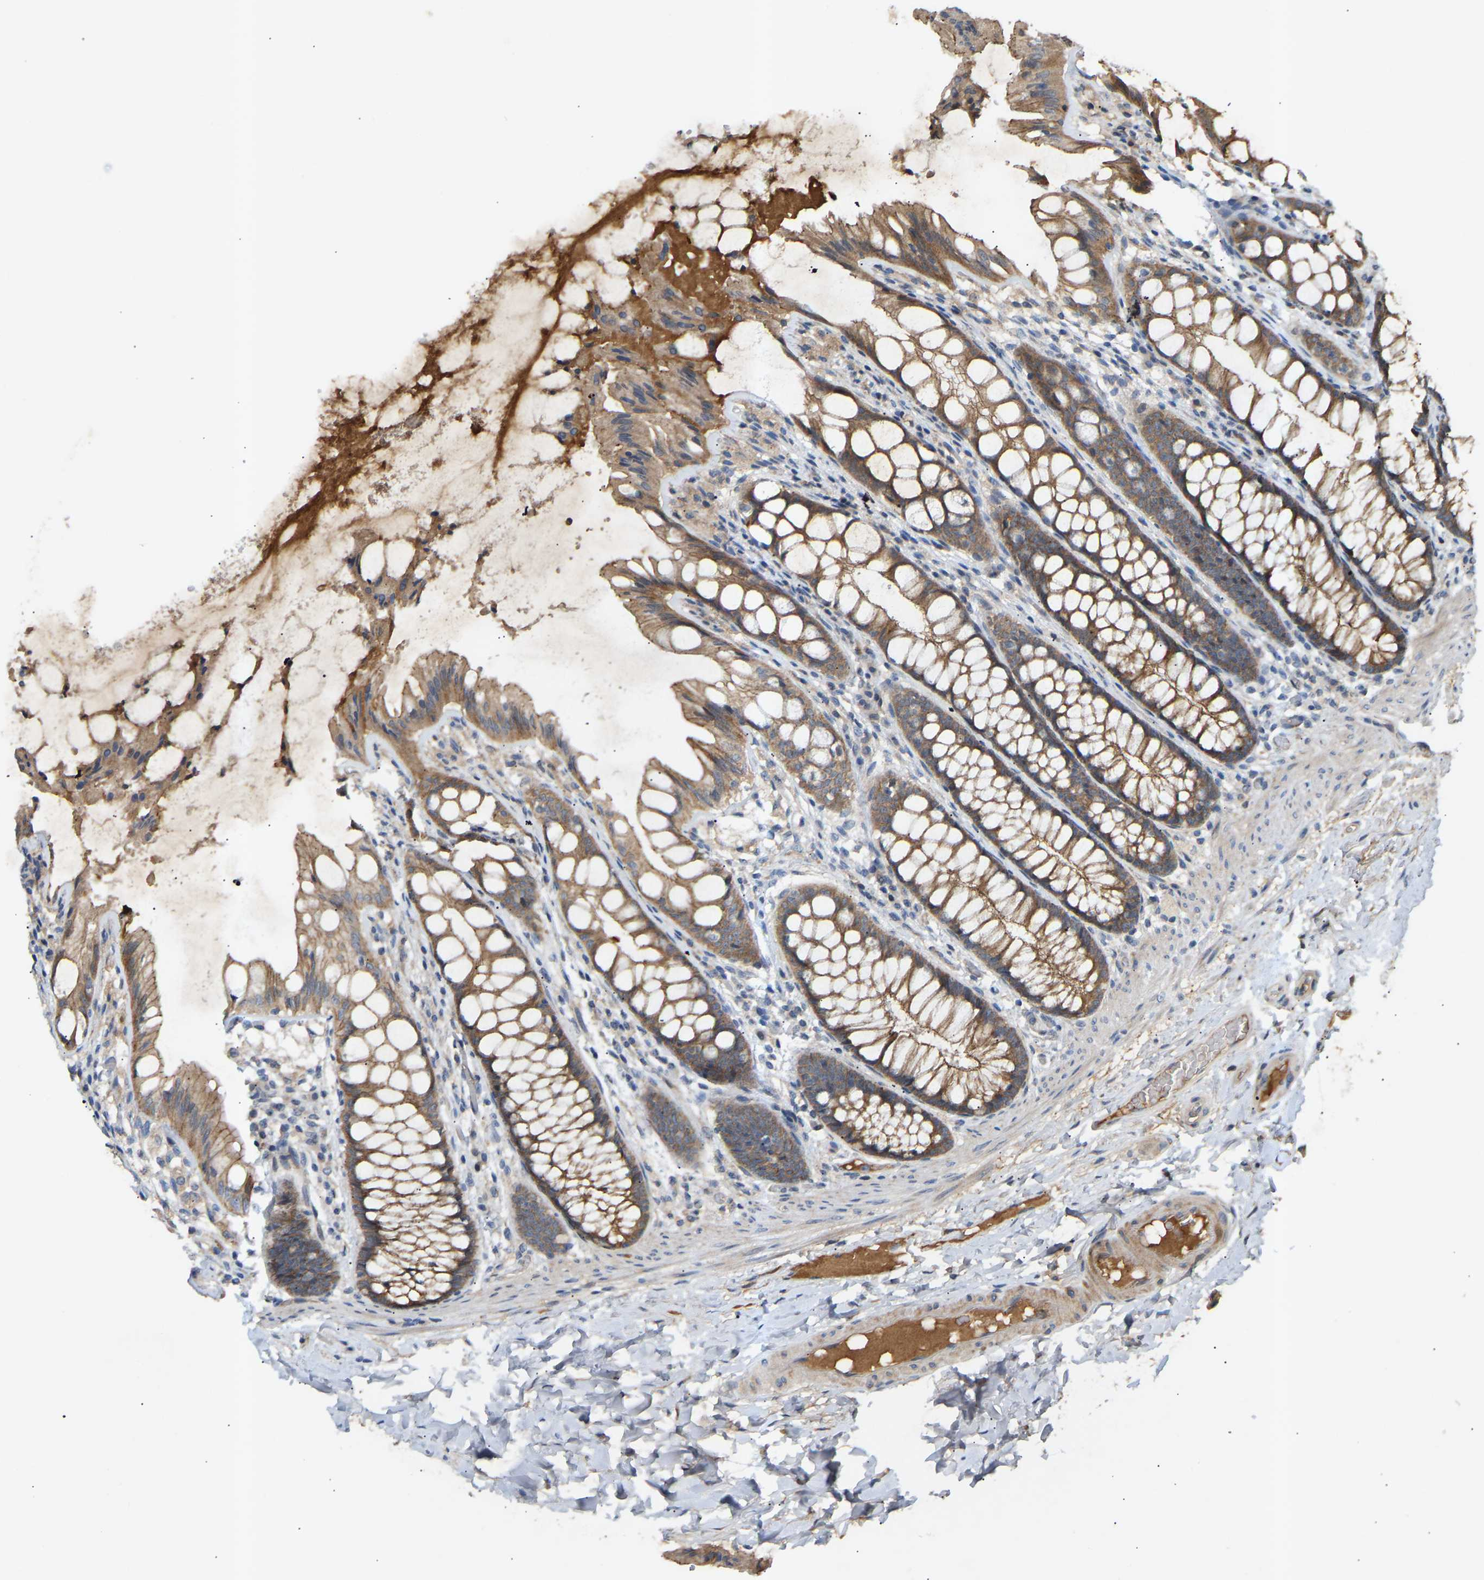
{"staining": {"intensity": "moderate", "quantity": ">75%", "location": "cytoplasmic/membranous"}, "tissue": "colon", "cell_type": "Endothelial cells", "image_type": "normal", "snomed": [{"axis": "morphology", "description": "Normal tissue, NOS"}, {"axis": "topography", "description": "Colon"}], "caption": "Immunohistochemical staining of unremarkable human colon displays >75% levels of moderate cytoplasmic/membranous protein positivity in approximately >75% of endothelial cells. The staining is performed using DAB (3,3'-diaminobenzidine) brown chromogen to label protein expression. The nuclei are counter-stained blue using hematoxylin.", "gene": "ATP5MF", "patient": {"sex": "male", "age": 47}}